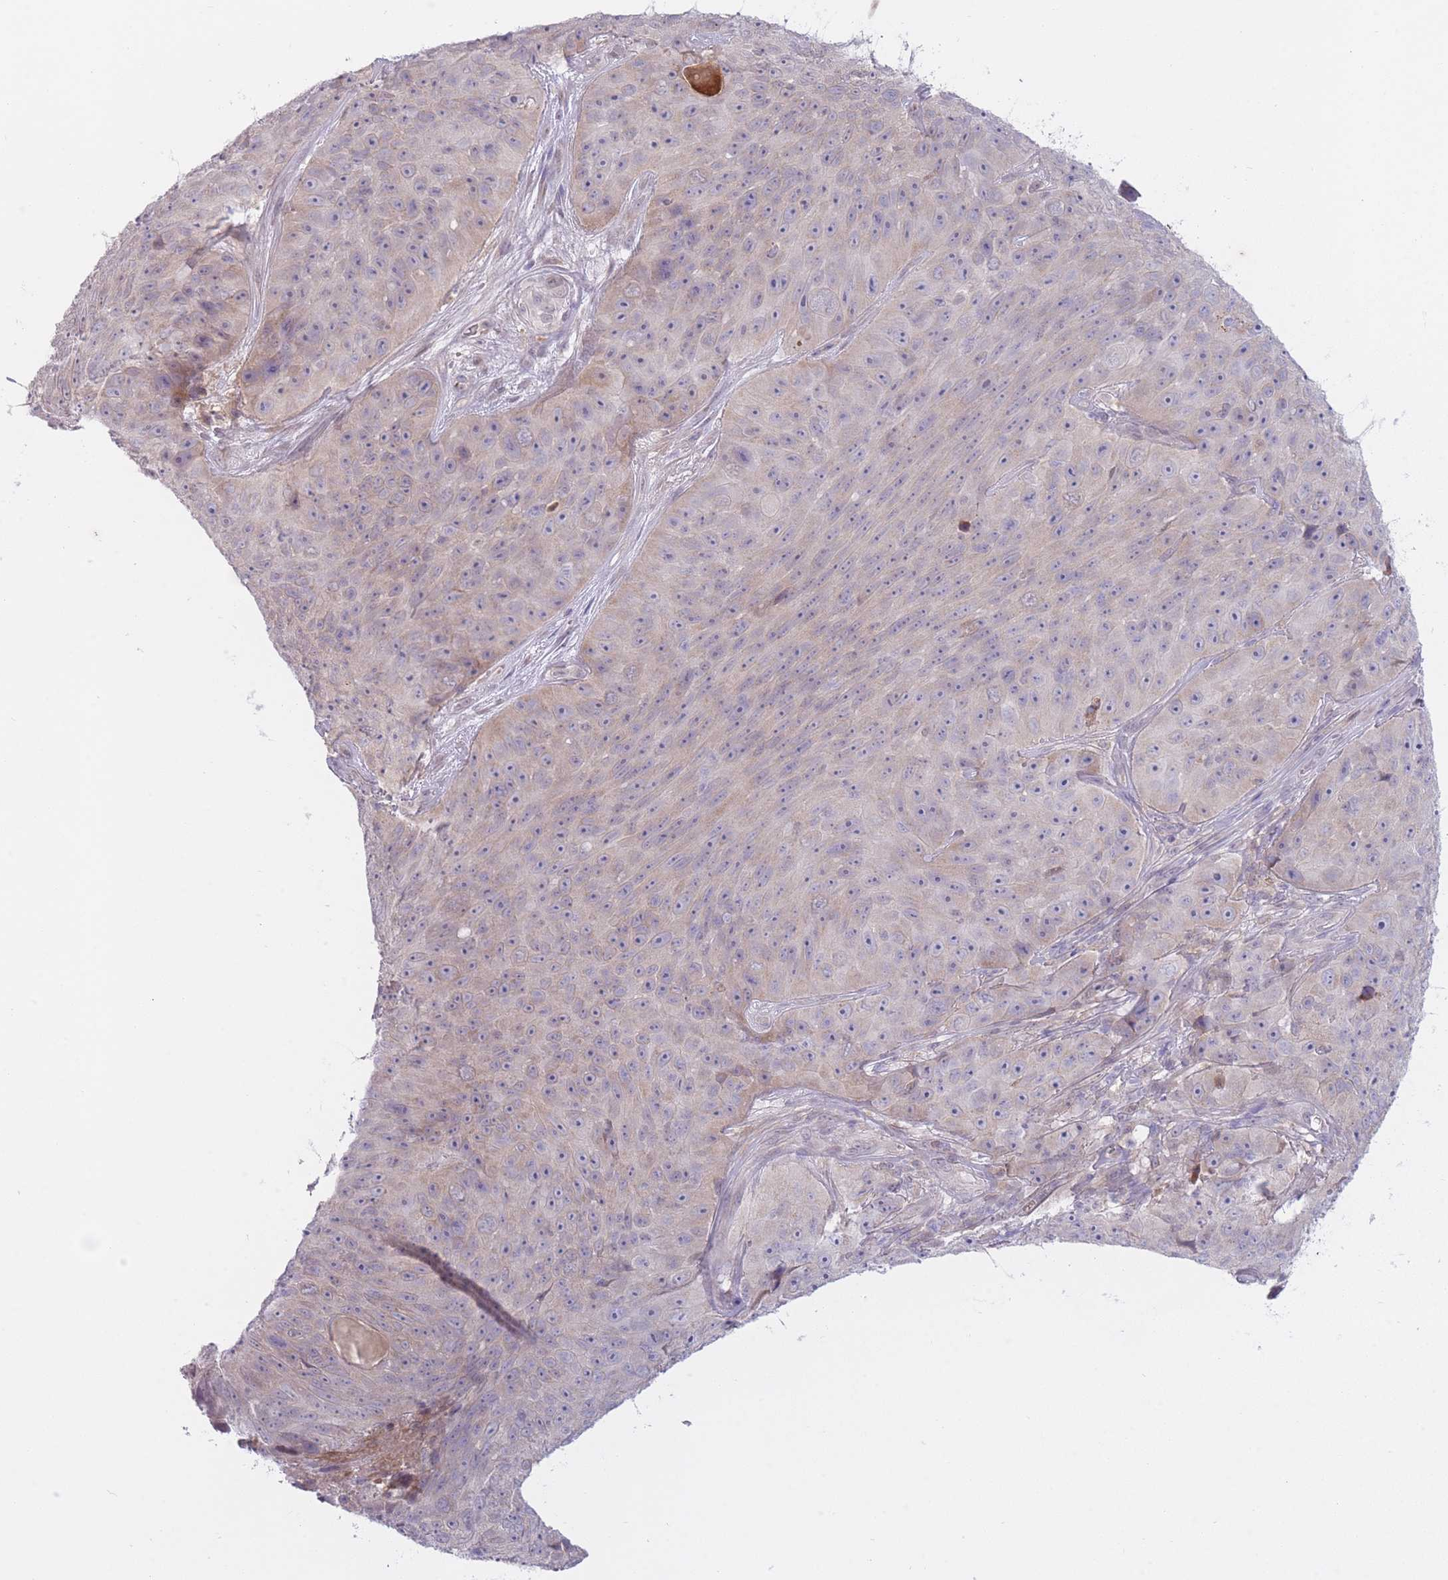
{"staining": {"intensity": "weak", "quantity": "<25%", "location": "cytoplasmic/membranous"}, "tissue": "skin cancer", "cell_type": "Tumor cells", "image_type": "cancer", "snomed": [{"axis": "morphology", "description": "Squamous cell carcinoma, NOS"}, {"axis": "topography", "description": "Skin"}], "caption": "Tumor cells are negative for protein expression in human squamous cell carcinoma (skin).", "gene": "ARPIN", "patient": {"sex": "female", "age": 87}}